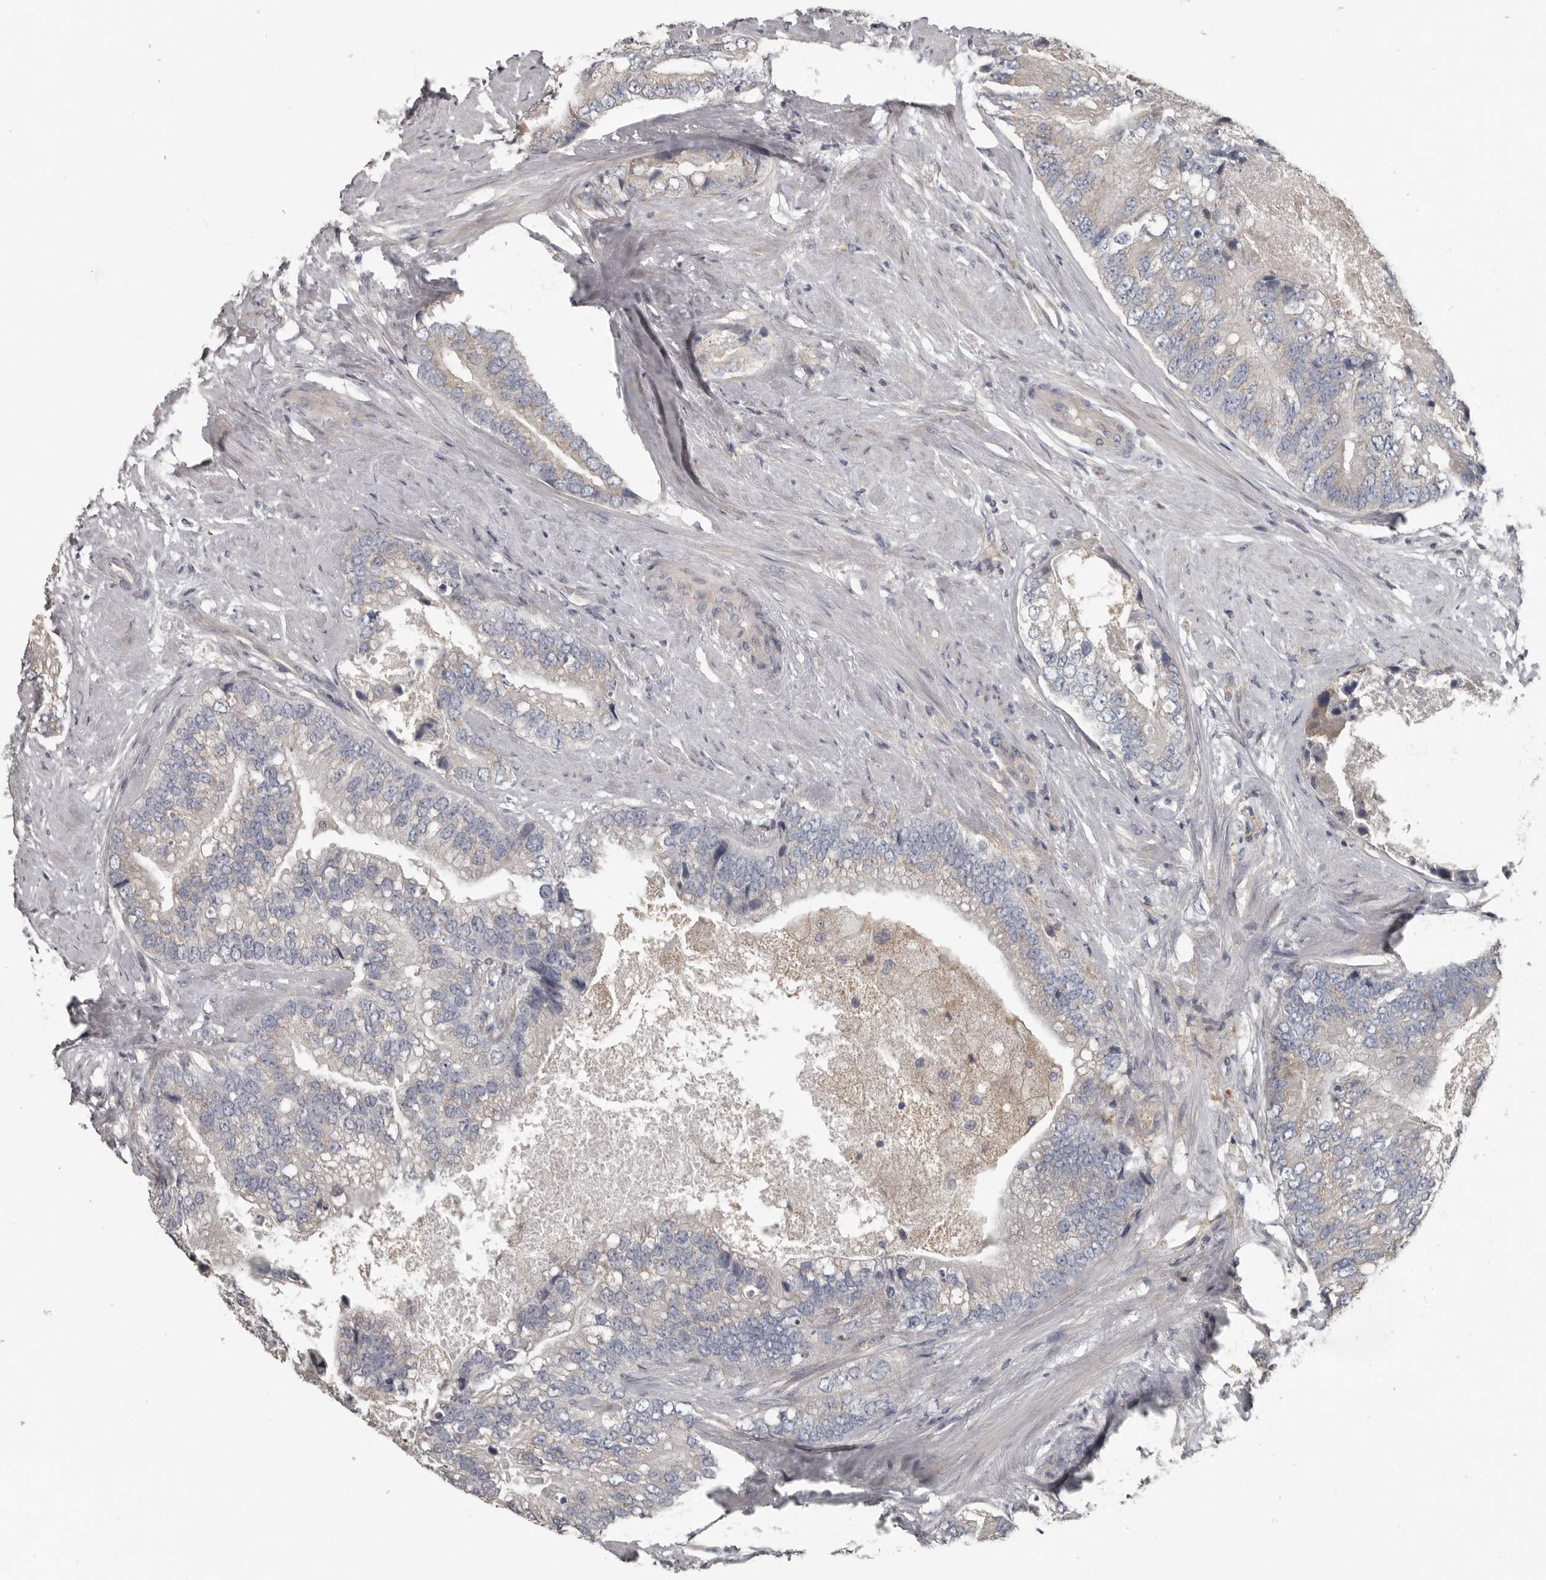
{"staining": {"intensity": "negative", "quantity": "none", "location": "none"}, "tissue": "prostate cancer", "cell_type": "Tumor cells", "image_type": "cancer", "snomed": [{"axis": "morphology", "description": "Adenocarcinoma, High grade"}, {"axis": "topography", "description": "Prostate"}], "caption": "Tumor cells show no significant expression in high-grade adenocarcinoma (prostate). (IHC, brightfield microscopy, high magnification).", "gene": "CA6", "patient": {"sex": "male", "age": 70}}